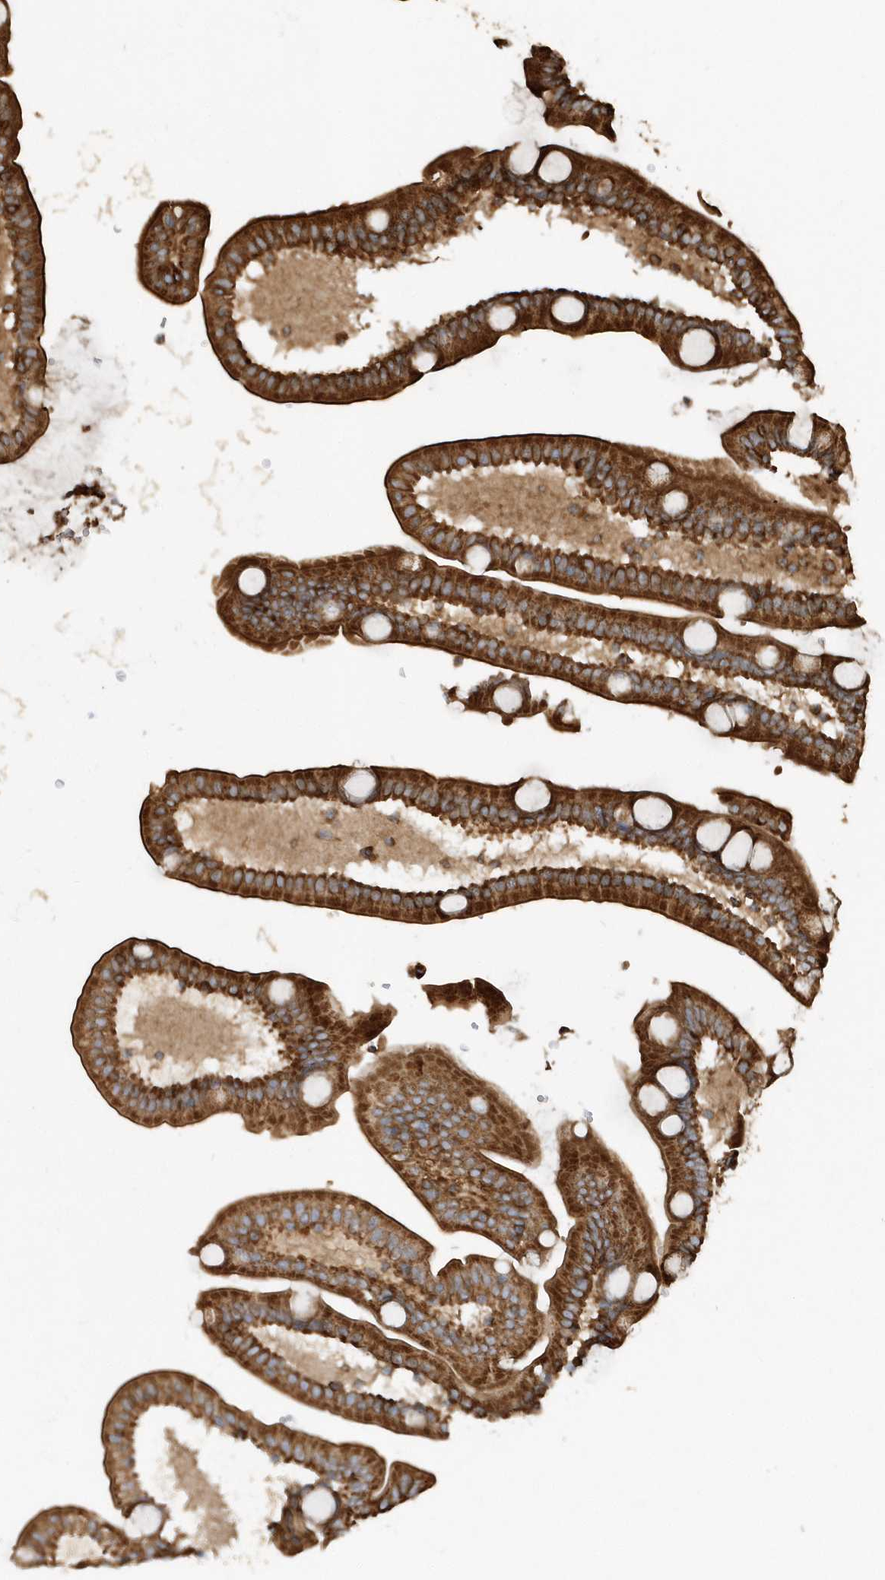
{"staining": {"intensity": "strong", "quantity": ">75%", "location": "cytoplasmic/membranous"}, "tissue": "duodenum", "cell_type": "Glandular cells", "image_type": "normal", "snomed": [{"axis": "morphology", "description": "Normal tissue, NOS"}, {"axis": "topography", "description": "Duodenum"}], "caption": "Immunohistochemical staining of benign duodenum shows strong cytoplasmic/membranous protein positivity in about >75% of glandular cells.", "gene": "MMUT", "patient": {"sex": "male", "age": 54}}